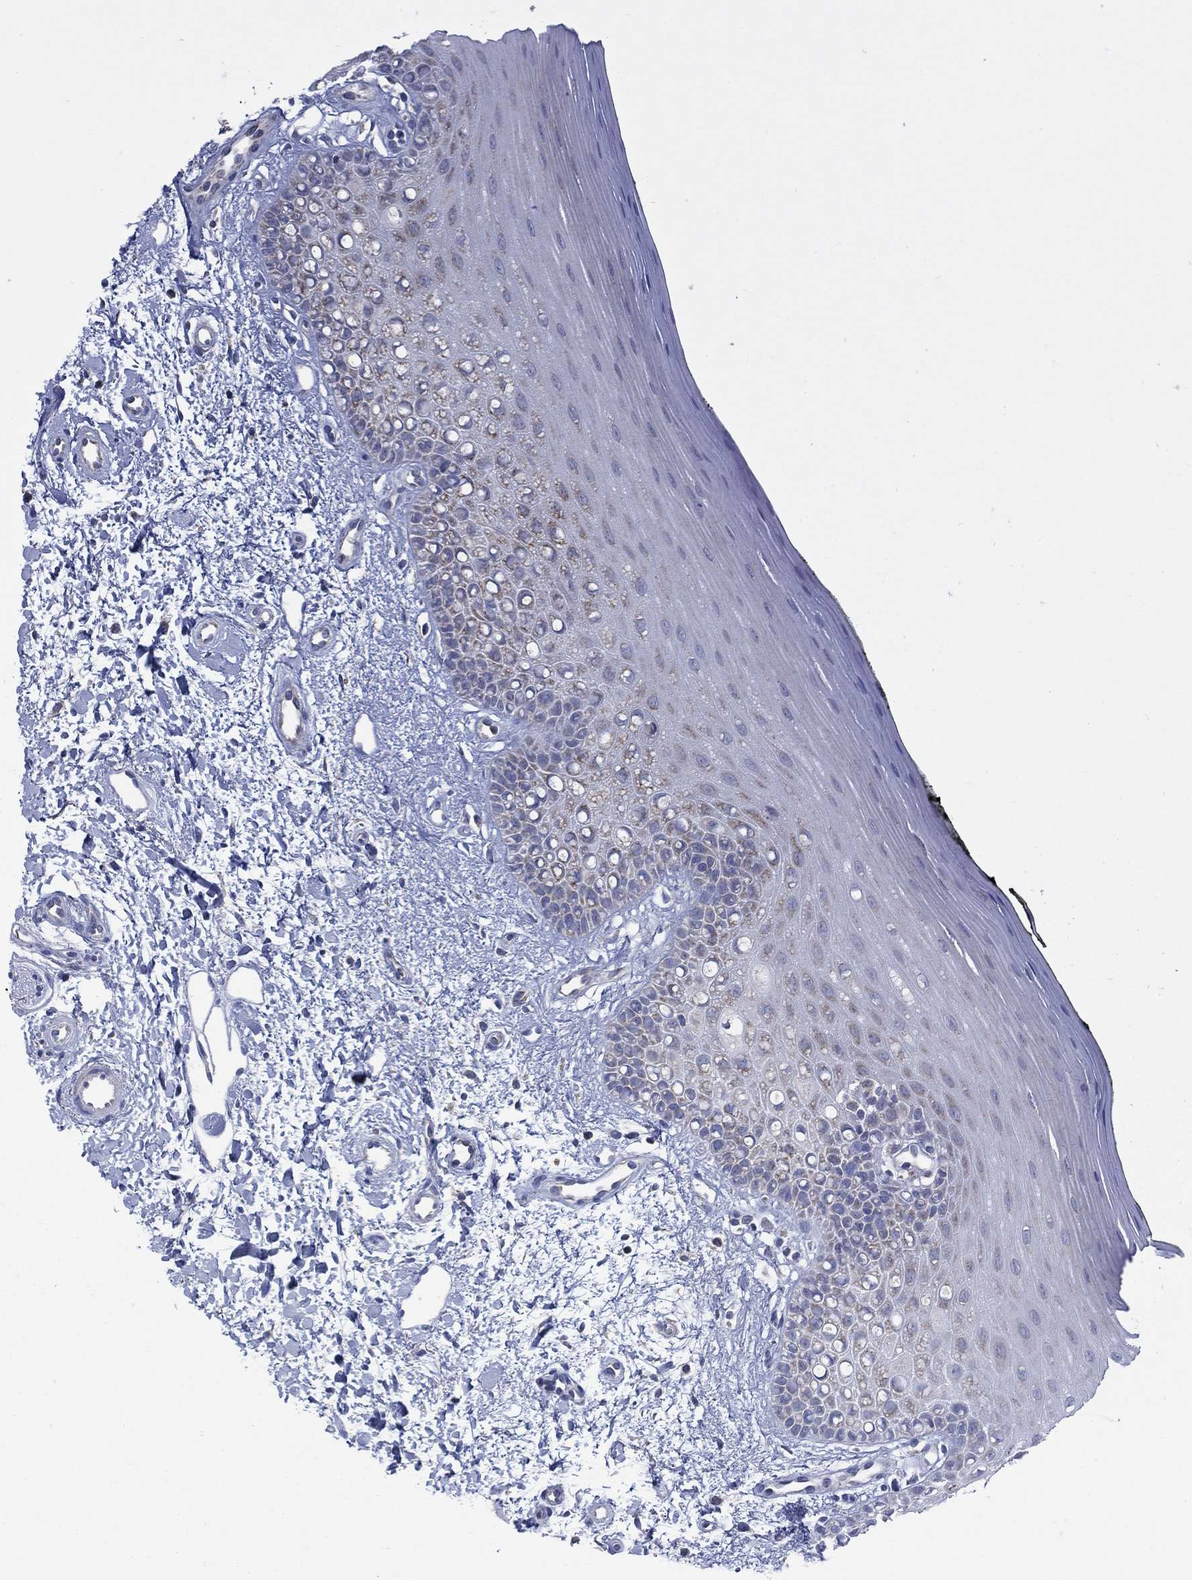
{"staining": {"intensity": "negative", "quantity": "none", "location": "none"}, "tissue": "oral mucosa", "cell_type": "Squamous epithelial cells", "image_type": "normal", "snomed": [{"axis": "morphology", "description": "Normal tissue, NOS"}, {"axis": "topography", "description": "Oral tissue"}], "caption": "IHC image of benign oral mucosa: oral mucosa stained with DAB shows no significant protein staining in squamous epithelial cells.", "gene": "HPS5", "patient": {"sex": "female", "age": 78}}